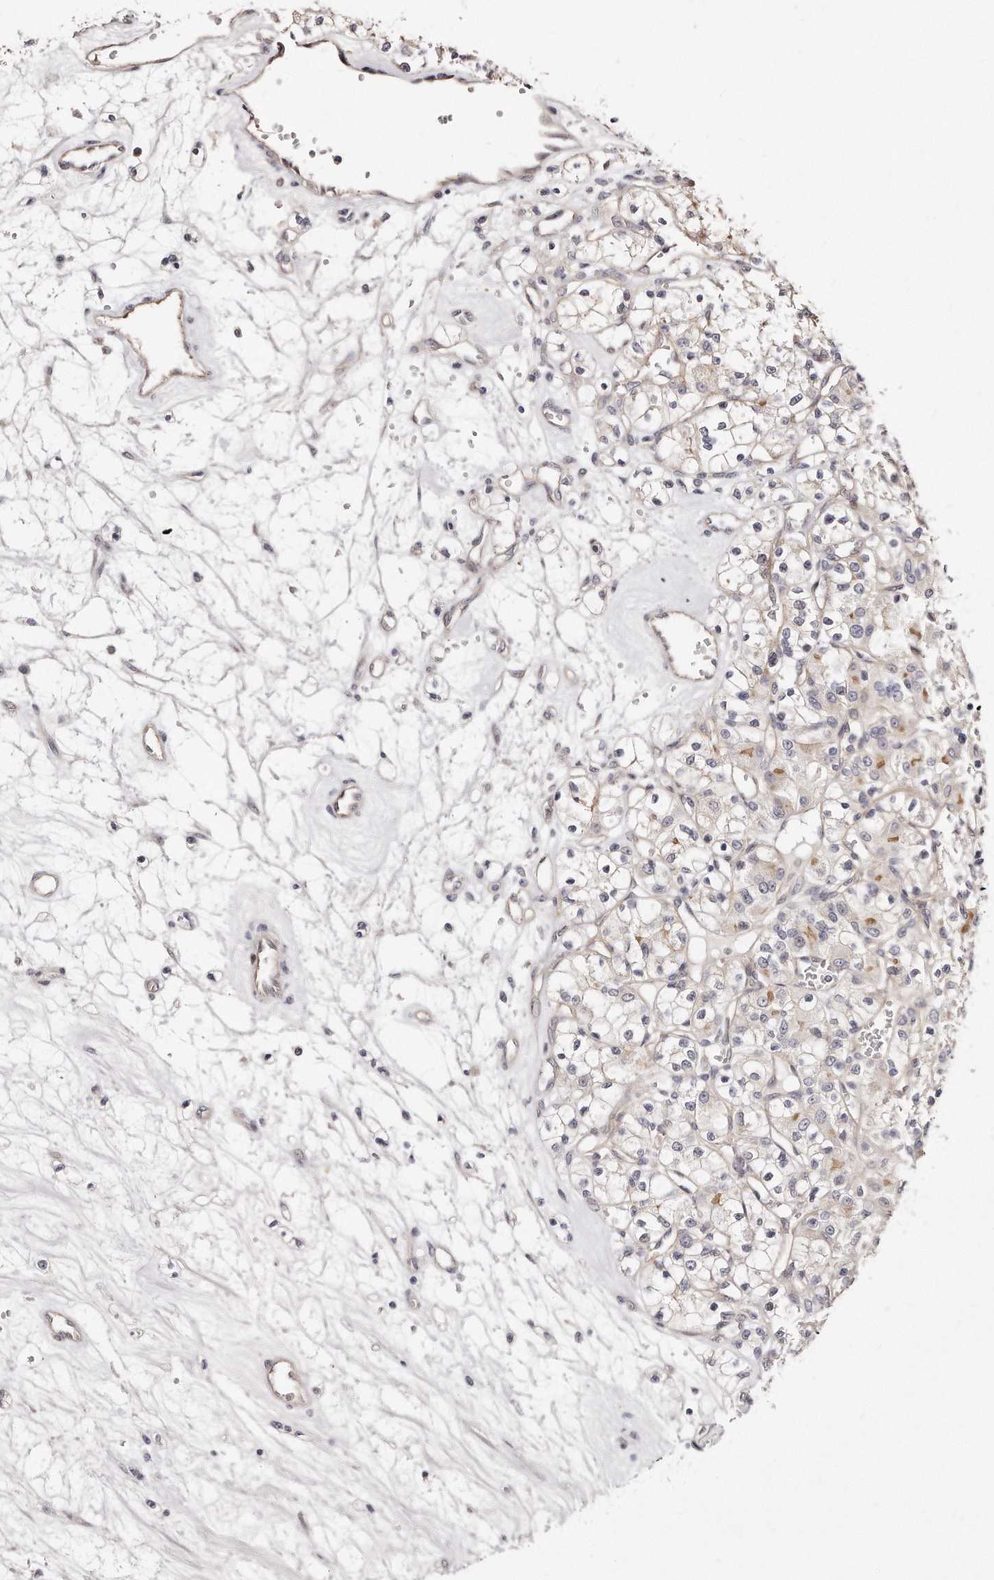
{"staining": {"intensity": "negative", "quantity": "none", "location": "none"}, "tissue": "renal cancer", "cell_type": "Tumor cells", "image_type": "cancer", "snomed": [{"axis": "morphology", "description": "Adenocarcinoma, NOS"}, {"axis": "topography", "description": "Kidney"}], "caption": "An image of renal cancer (adenocarcinoma) stained for a protein exhibits no brown staining in tumor cells.", "gene": "CASZ1", "patient": {"sex": "female", "age": 59}}